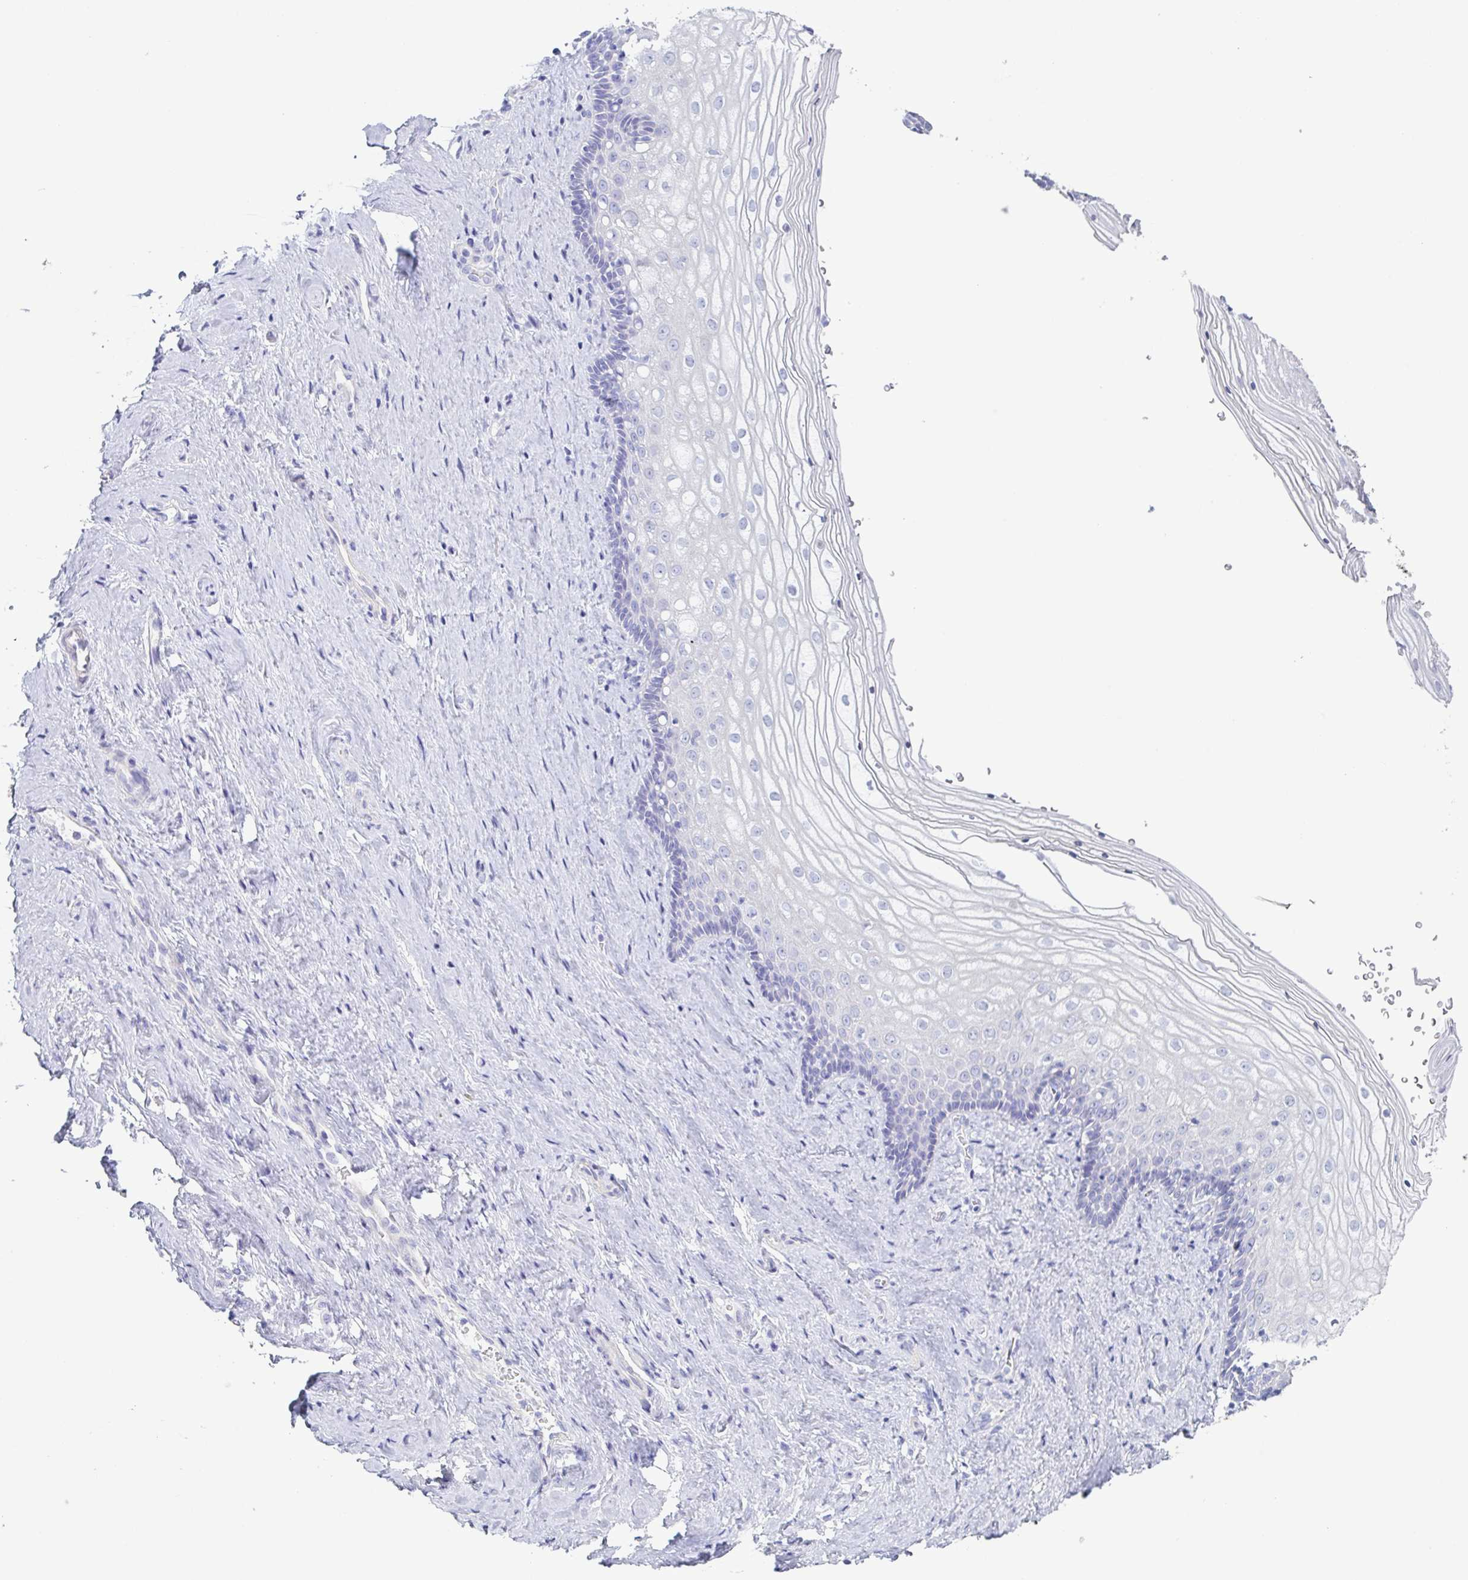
{"staining": {"intensity": "negative", "quantity": "none", "location": "none"}, "tissue": "vagina", "cell_type": "Squamous epithelial cells", "image_type": "normal", "snomed": [{"axis": "morphology", "description": "Normal tissue, NOS"}, {"axis": "topography", "description": "Vagina"}], "caption": "A high-resolution histopathology image shows immunohistochemistry (IHC) staining of benign vagina, which shows no significant expression in squamous epithelial cells.", "gene": "ENSG00000275778", "patient": {"sex": "female", "age": 42}}